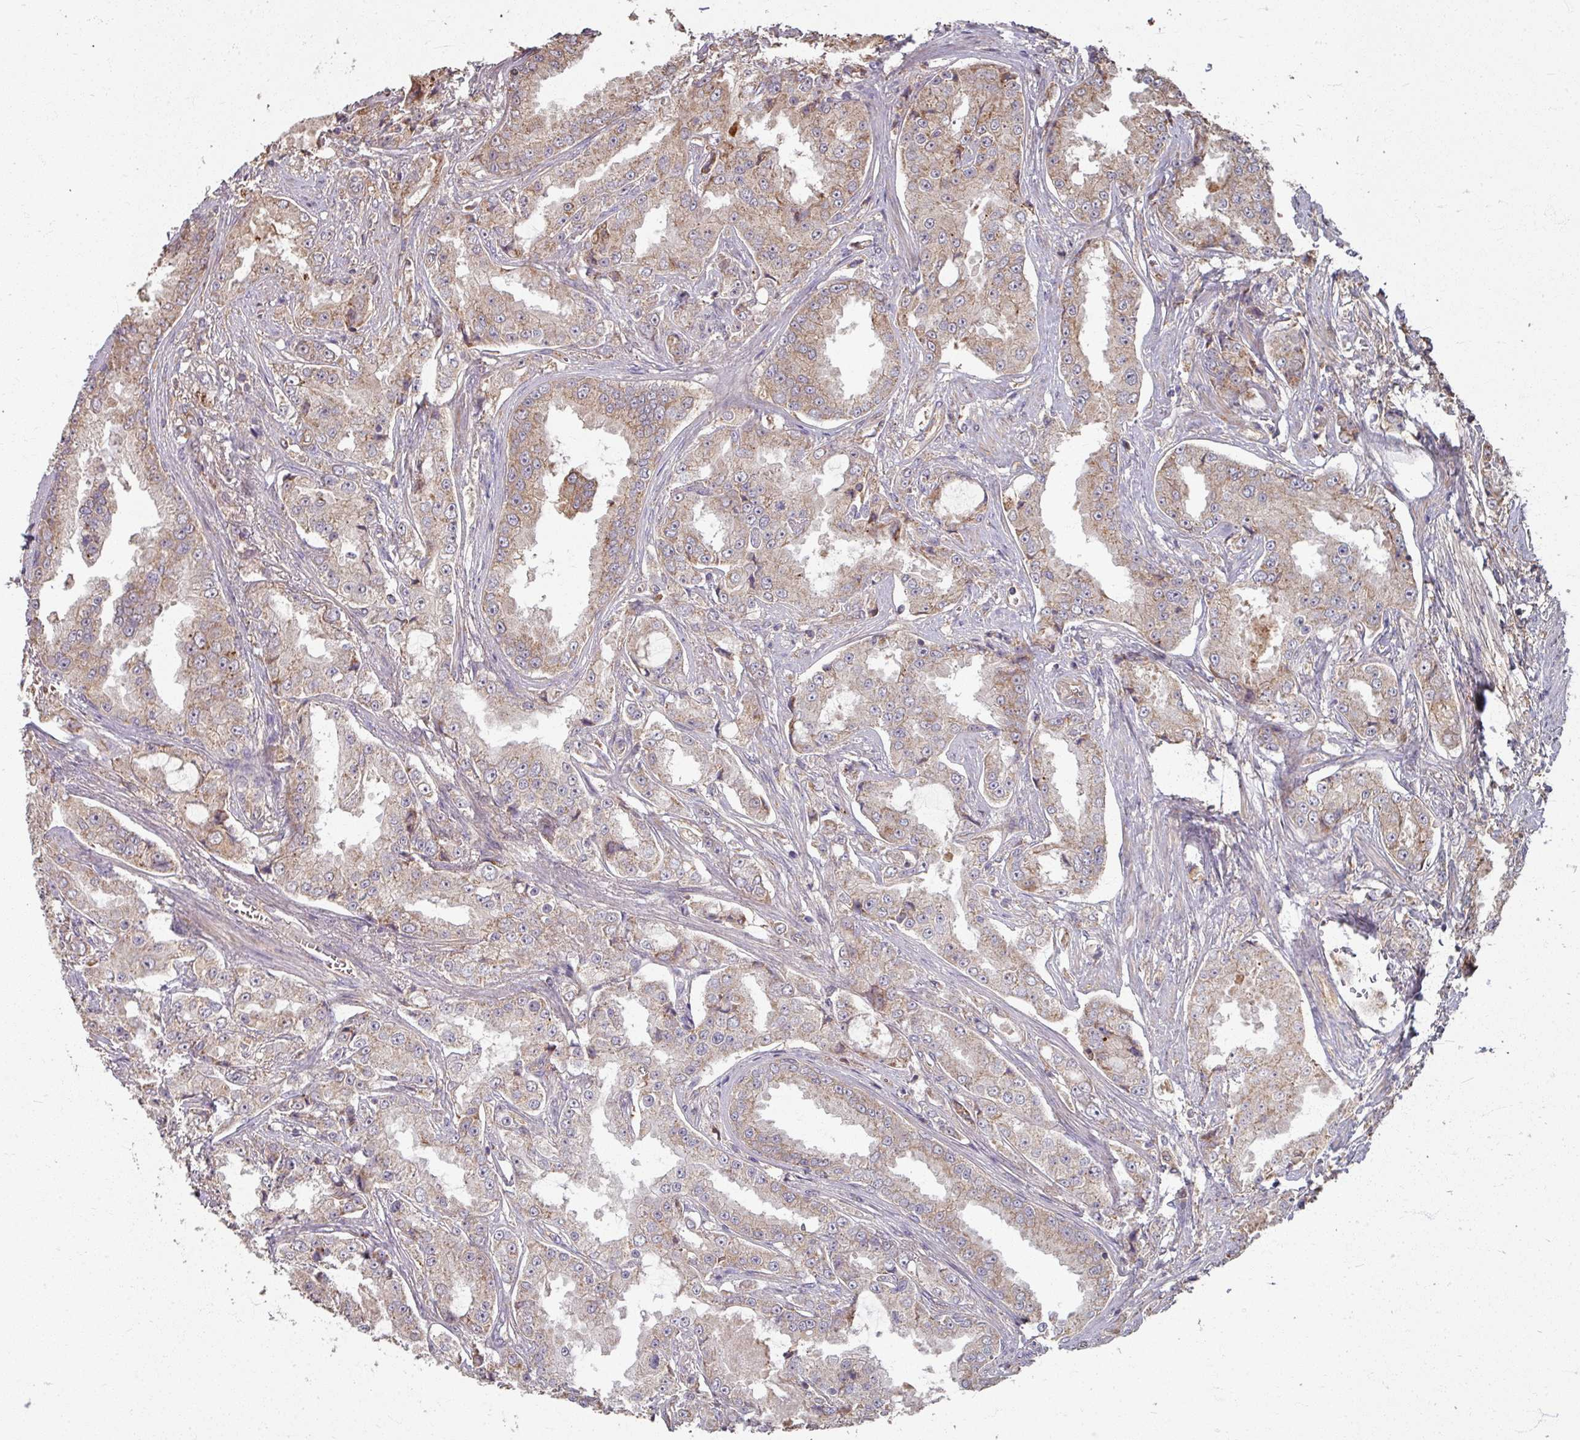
{"staining": {"intensity": "weak", "quantity": "25%-75%", "location": "cytoplasmic/membranous"}, "tissue": "prostate cancer", "cell_type": "Tumor cells", "image_type": "cancer", "snomed": [{"axis": "morphology", "description": "Adenocarcinoma, High grade"}, {"axis": "topography", "description": "Prostate"}], "caption": "Immunohistochemical staining of prostate cancer reveals low levels of weak cytoplasmic/membranous protein expression in about 25%-75% of tumor cells. Using DAB (brown) and hematoxylin (blue) stains, captured at high magnification using brightfield microscopy.", "gene": "CCDC68", "patient": {"sex": "male", "age": 73}}